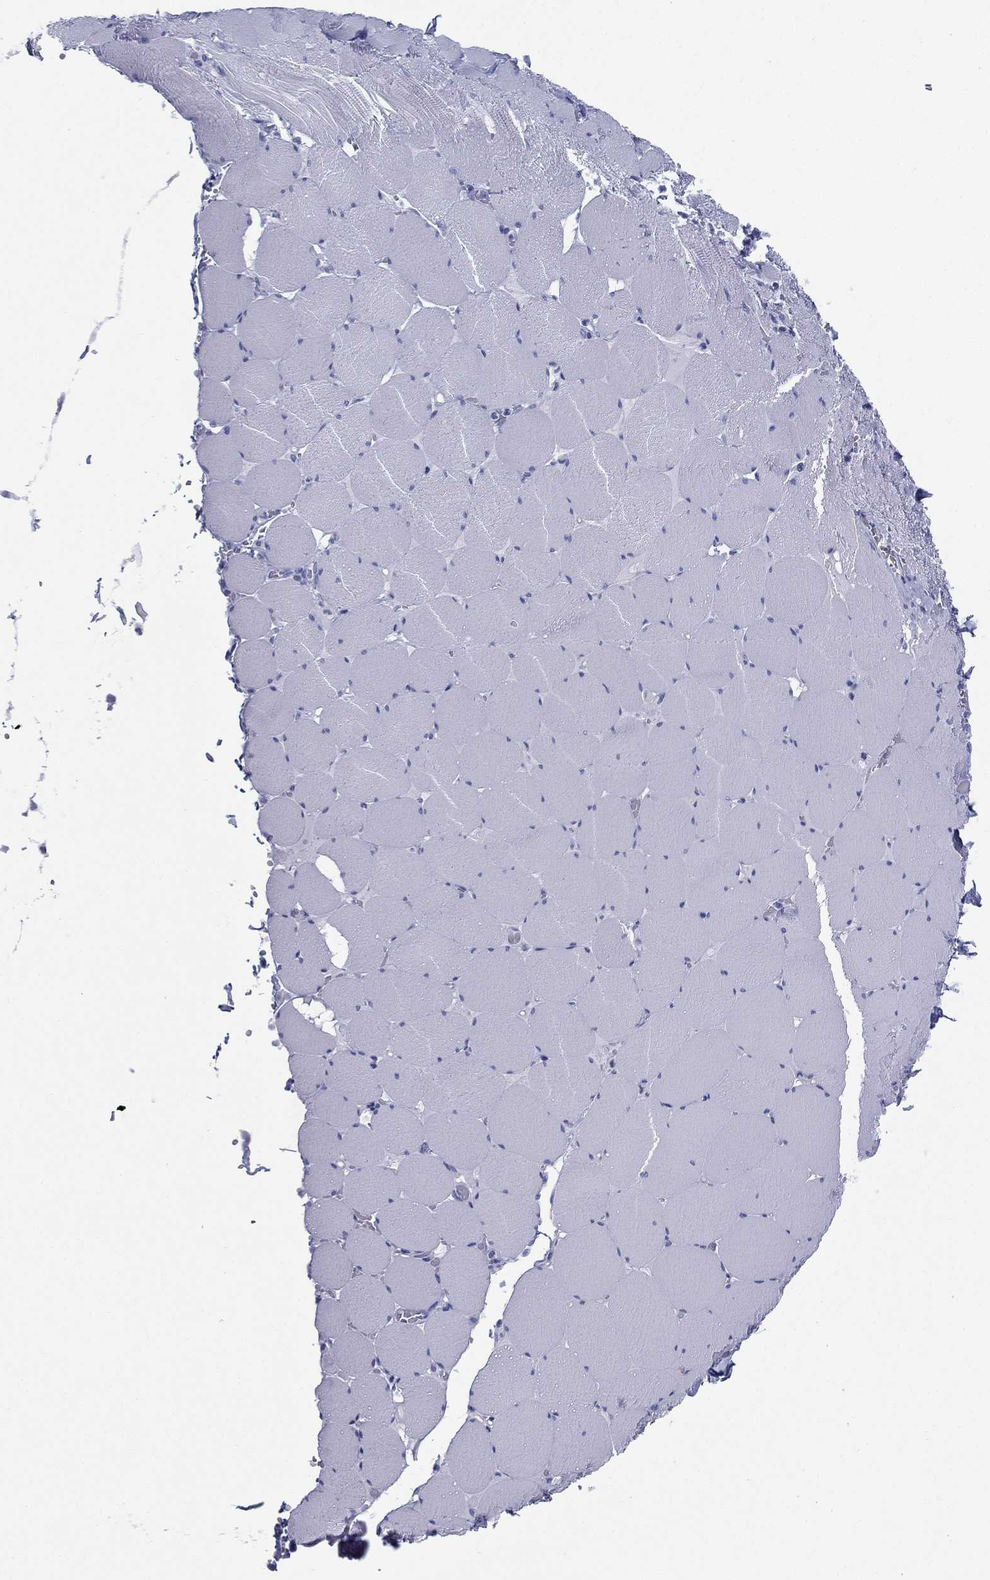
{"staining": {"intensity": "negative", "quantity": "none", "location": "none"}, "tissue": "skeletal muscle", "cell_type": "Myocytes", "image_type": "normal", "snomed": [{"axis": "morphology", "description": "Normal tissue, NOS"}, {"axis": "morphology", "description": "Malignant melanoma, Metastatic site"}, {"axis": "topography", "description": "Skeletal muscle"}], "caption": "Immunohistochemistry histopathology image of normal skeletal muscle: human skeletal muscle stained with DAB (3,3'-diaminobenzidine) demonstrates no significant protein positivity in myocytes.", "gene": "RSPH4A", "patient": {"sex": "male", "age": 50}}